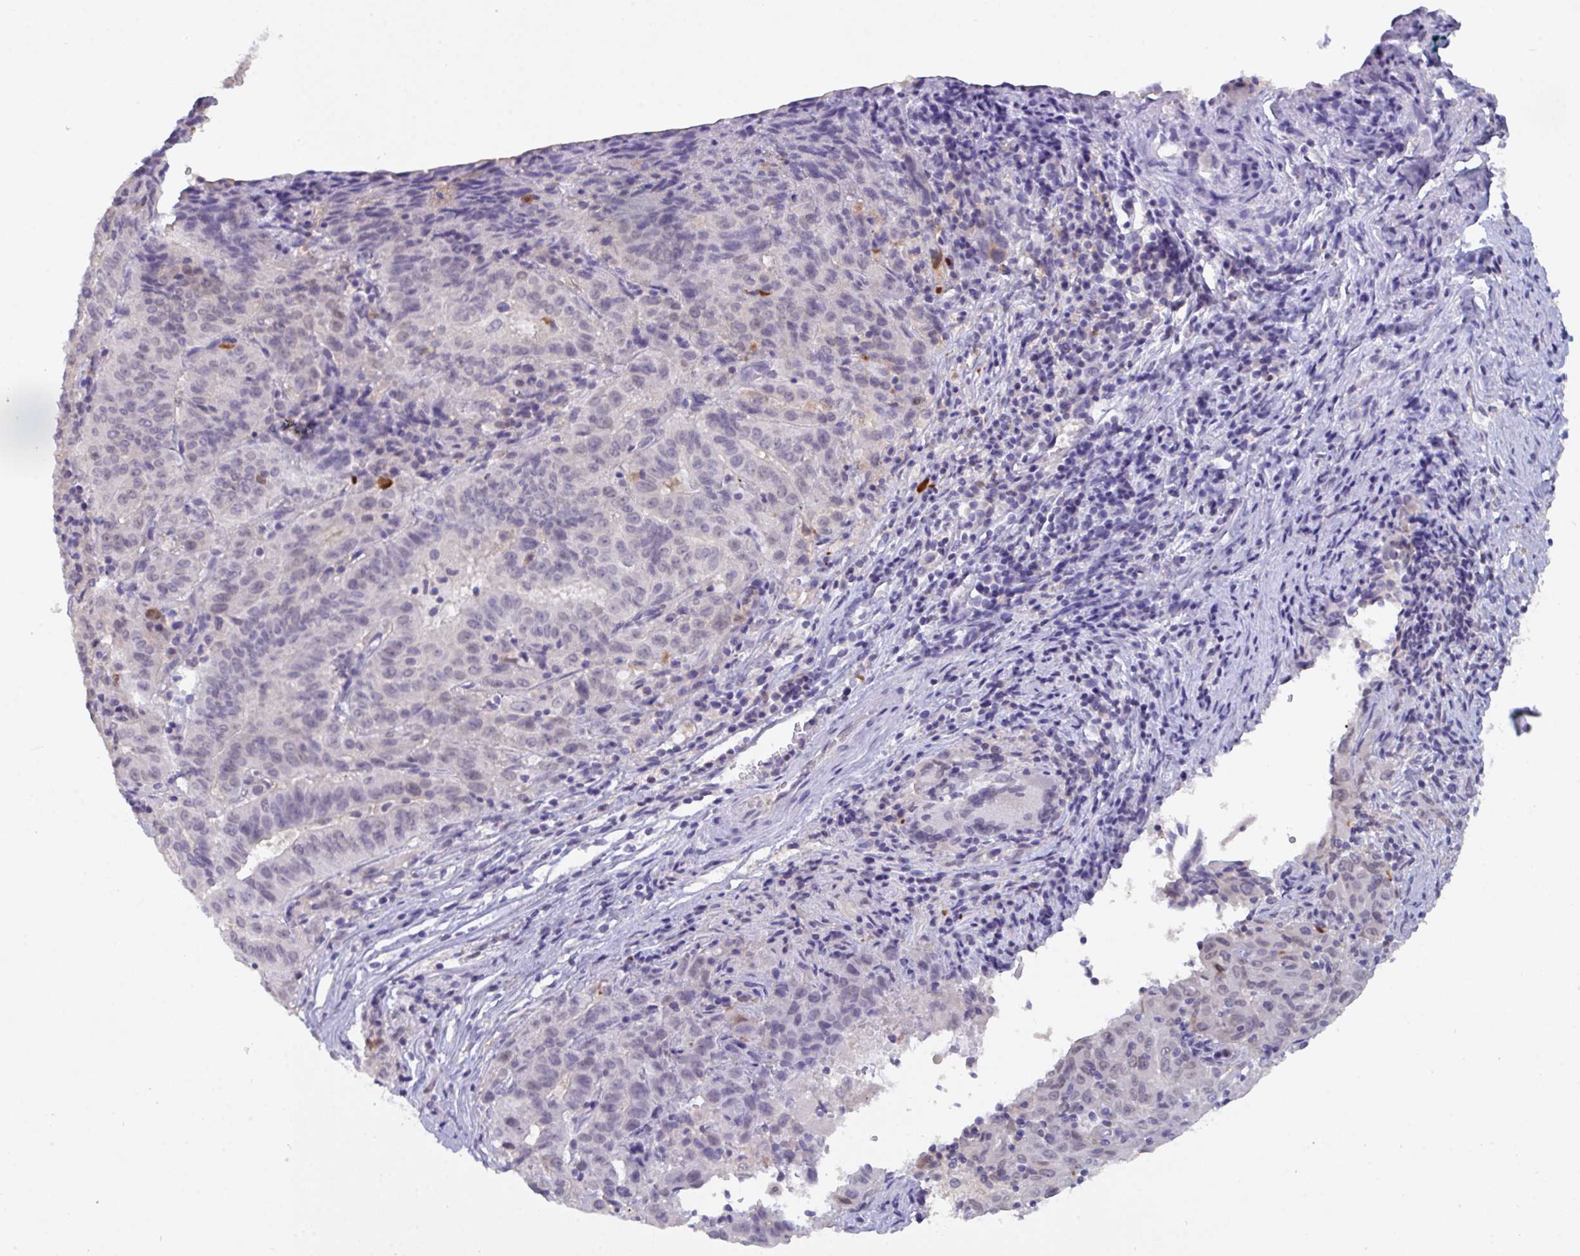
{"staining": {"intensity": "negative", "quantity": "none", "location": "none"}, "tissue": "pancreatic cancer", "cell_type": "Tumor cells", "image_type": "cancer", "snomed": [{"axis": "morphology", "description": "Adenocarcinoma, NOS"}, {"axis": "topography", "description": "Pancreas"}], "caption": "Image shows no significant protein staining in tumor cells of adenocarcinoma (pancreatic).", "gene": "SERPINB13", "patient": {"sex": "male", "age": 63}}